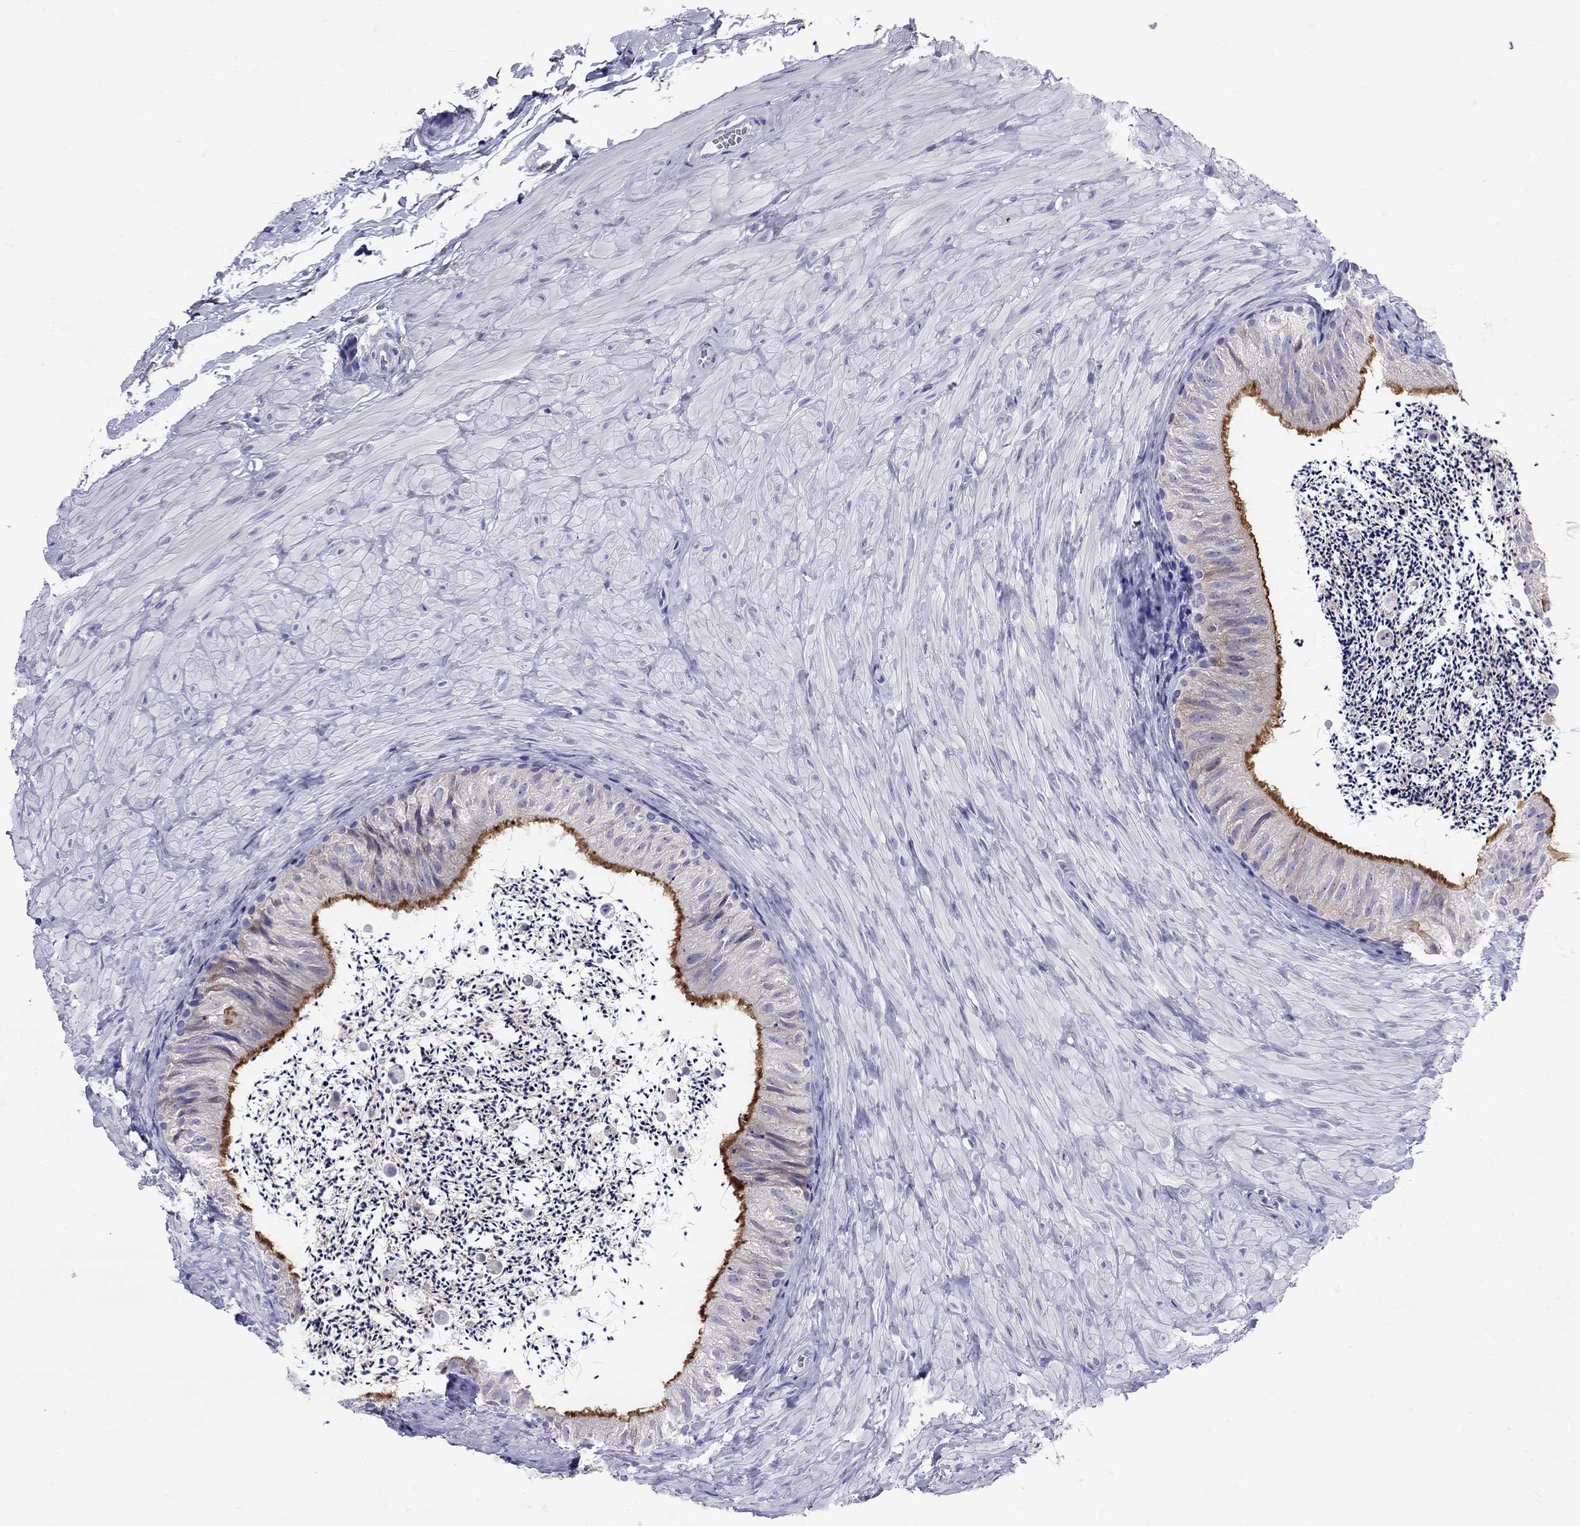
{"staining": {"intensity": "strong", "quantity": ">75%", "location": "cytoplasmic/membranous"}, "tissue": "epididymis", "cell_type": "Glandular cells", "image_type": "normal", "snomed": [{"axis": "morphology", "description": "Normal tissue, NOS"}, {"axis": "topography", "description": "Epididymis"}], "caption": "Epididymis stained with a brown dye displays strong cytoplasmic/membranous positive positivity in approximately >75% of glandular cells.", "gene": "SLC46A2", "patient": {"sex": "male", "age": 32}}